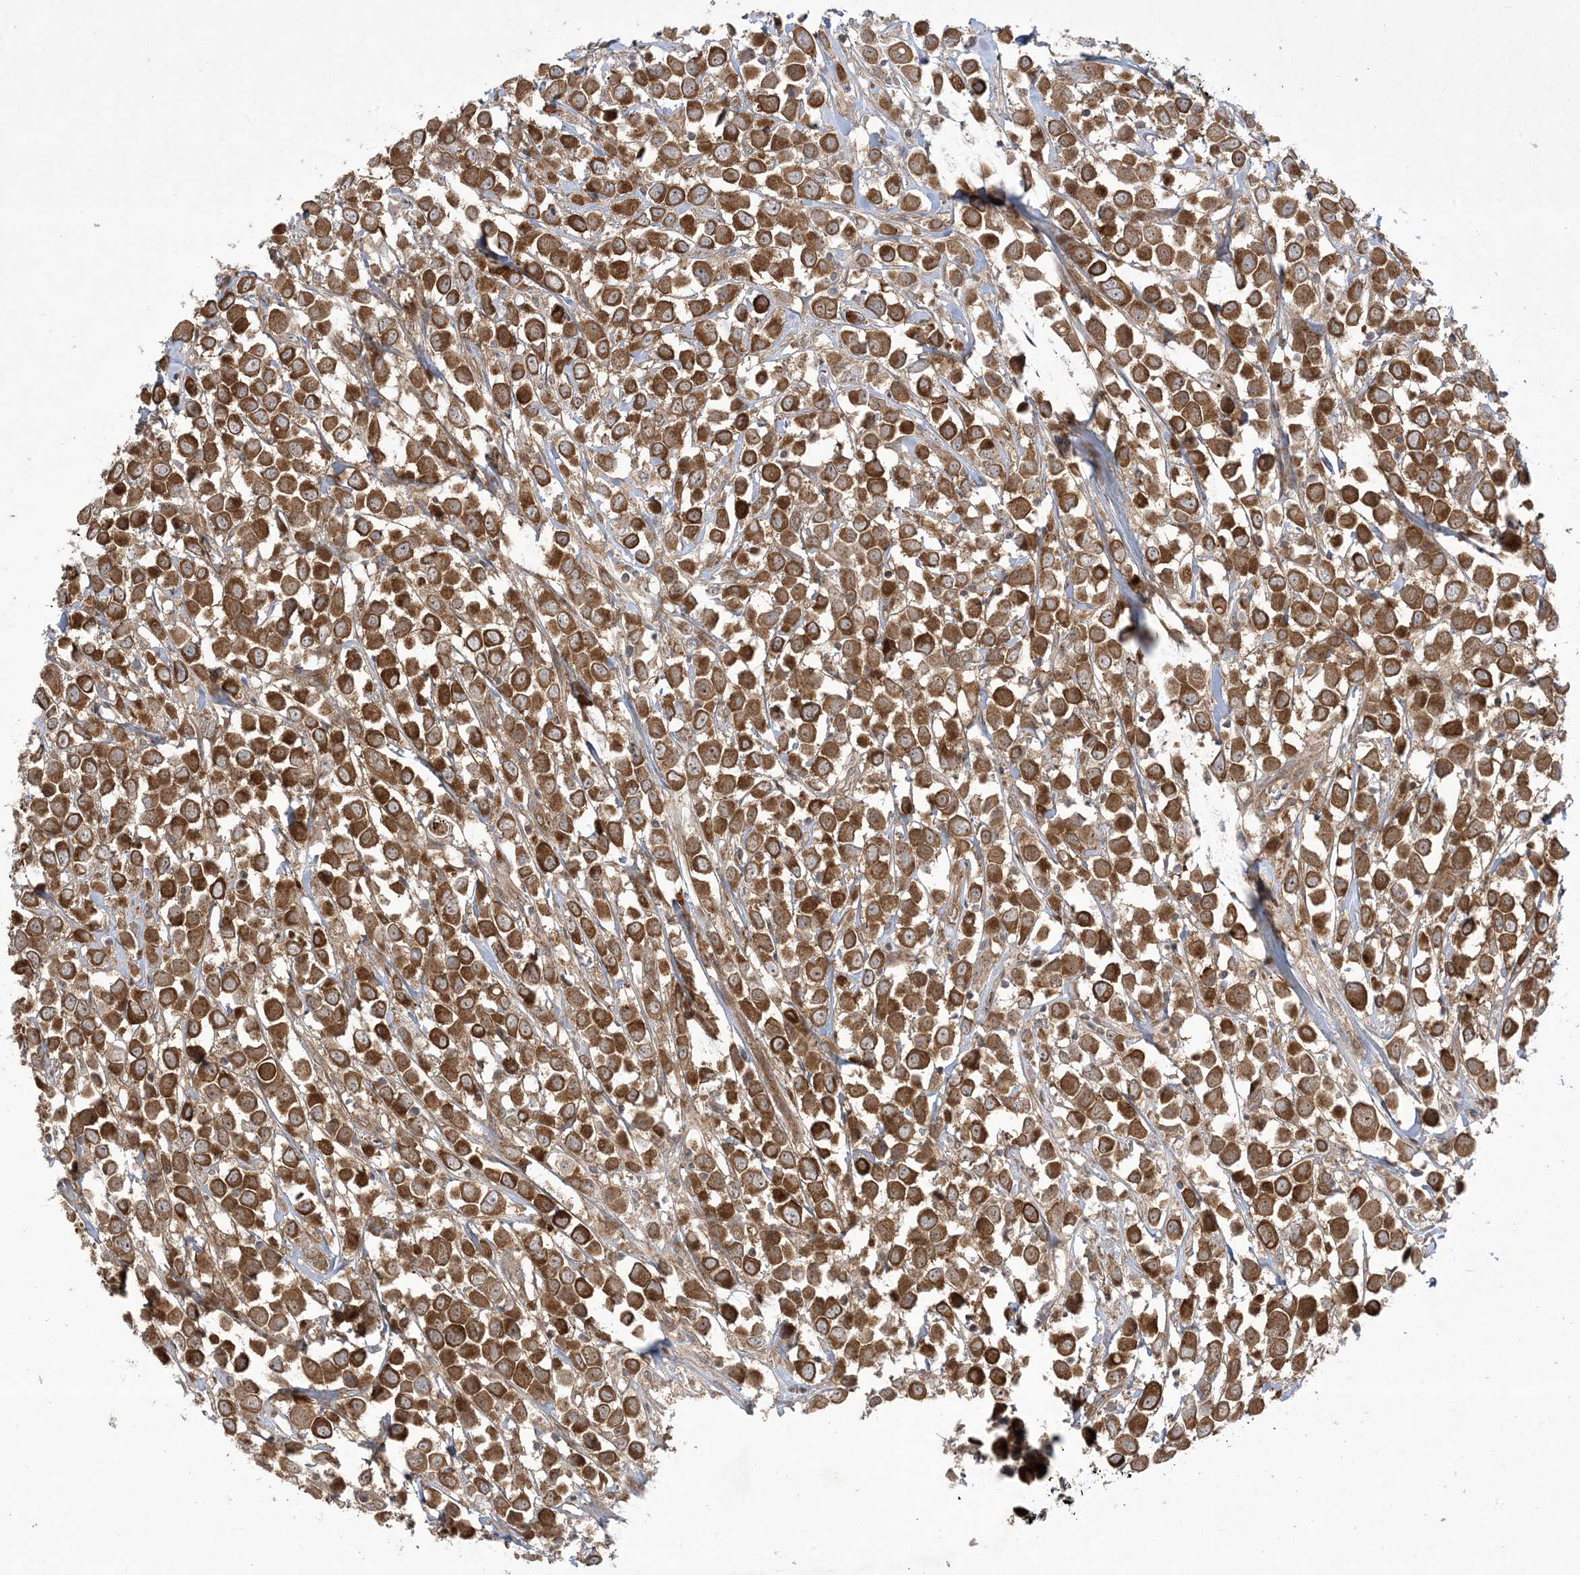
{"staining": {"intensity": "strong", "quantity": ">75%", "location": "cytoplasmic/membranous"}, "tissue": "breast cancer", "cell_type": "Tumor cells", "image_type": "cancer", "snomed": [{"axis": "morphology", "description": "Duct carcinoma"}, {"axis": "topography", "description": "Breast"}], "caption": "This image demonstrates infiltrating ductal carcinoma (breast) stained with IHC to label a protein in brown. The cytoplasmic/membranous of tumor cells show strong positivity for the protein. Nuclei are counter-stained blue.", "gene": "SOGA3", "patient": {"sex": "female", "age": 61}}